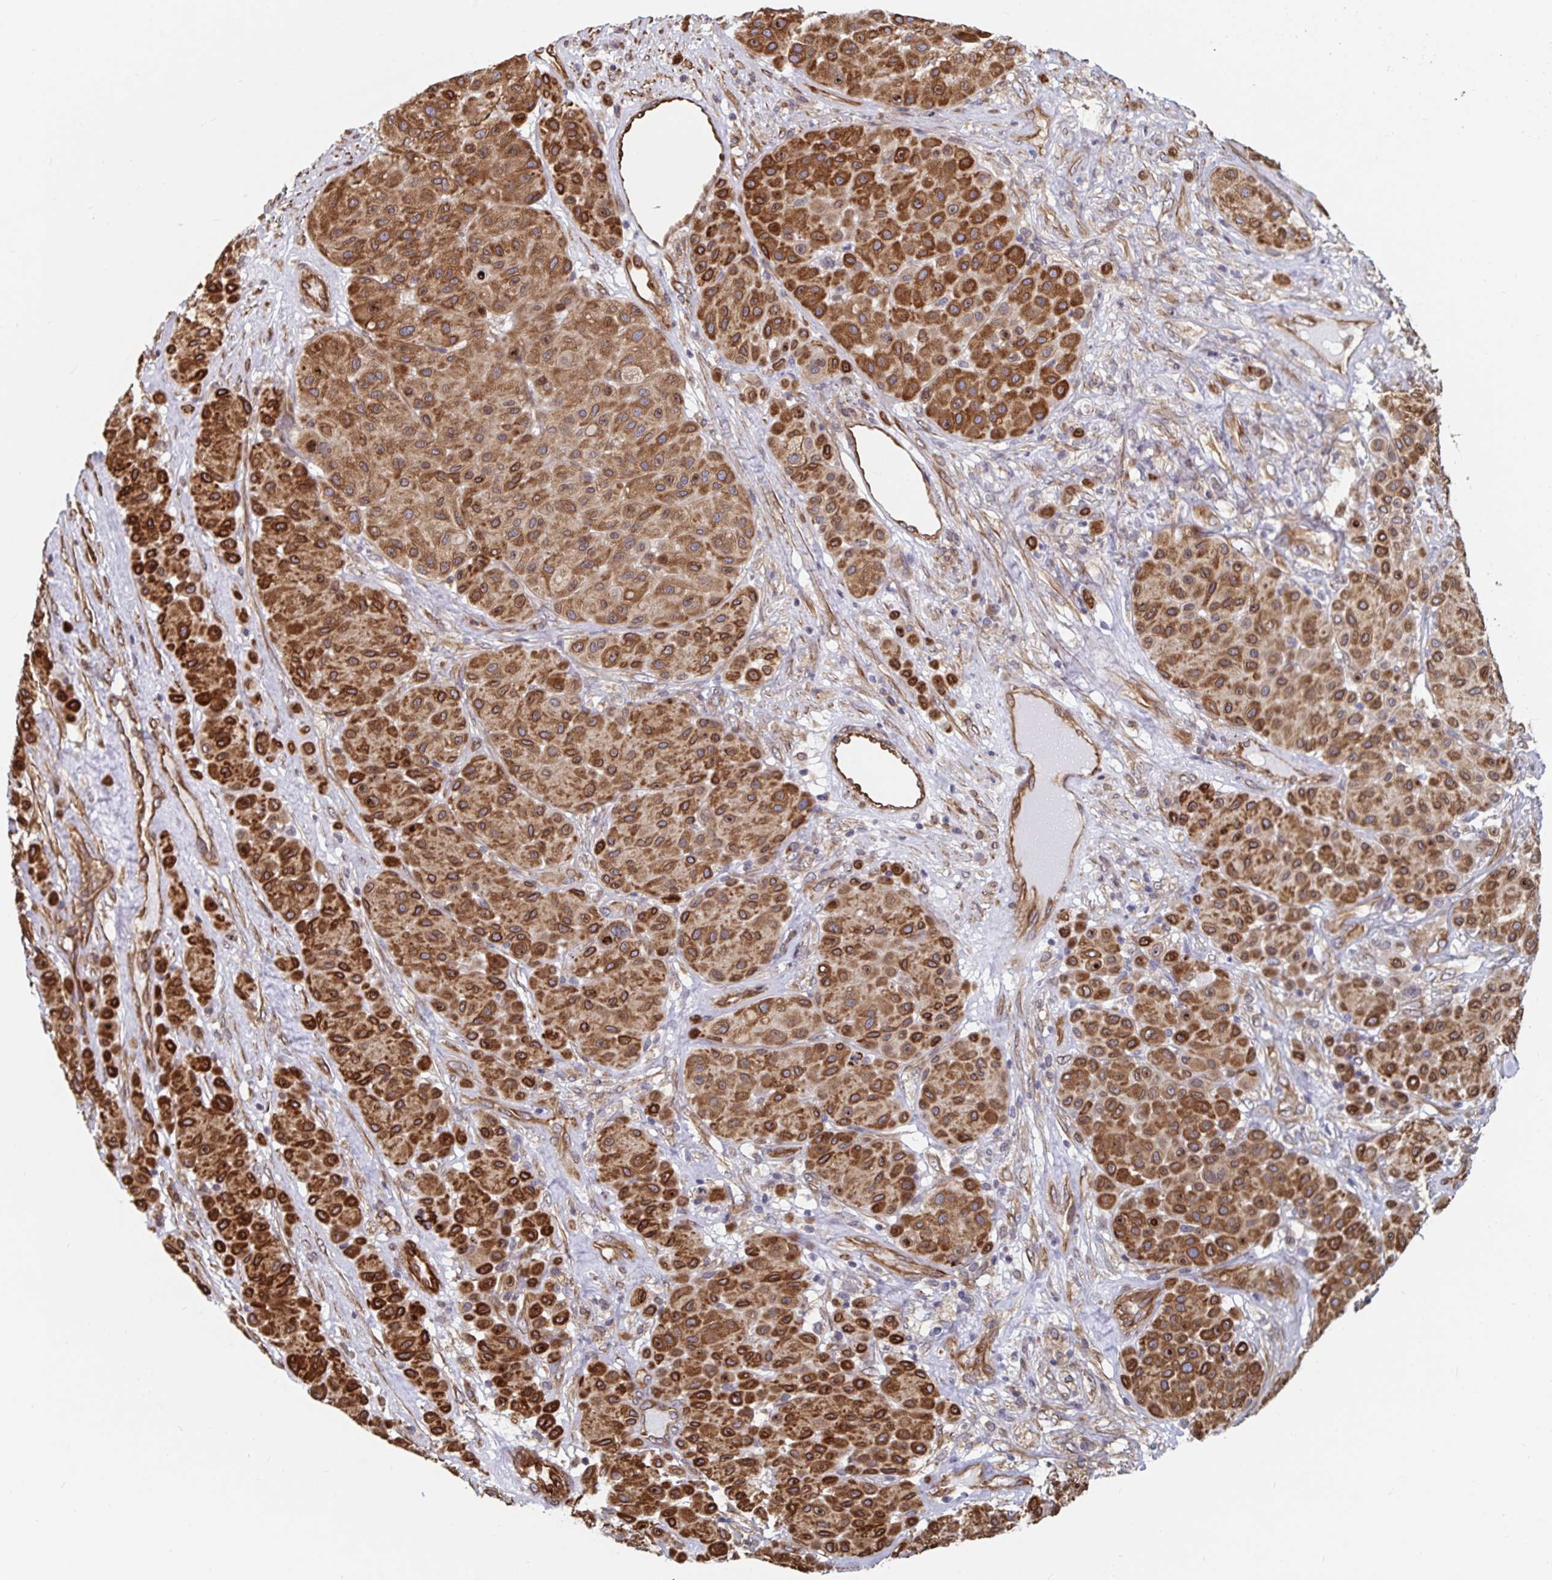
{"staining": {"intensity": "strong", "quantity": ">75%", "location": "cytoplasmic/membranous"}, "tissue": "melanoma", "cell_type": "Tumor cells", "image_type": "cancer", "snomed": [{"axis": "morphology", "description": "Malignant melanoma, Metastatic site"}, {"axis": "topography", "description": "Smooth muscle"}], "caption": "Brown immunohistochemical staining in human melanoma reveals strong cytoplasmic/membranous positivity in about >75% of tumor cells.", "gene": "BCAP29", "patient": {"sex": "male", "age": 41}}